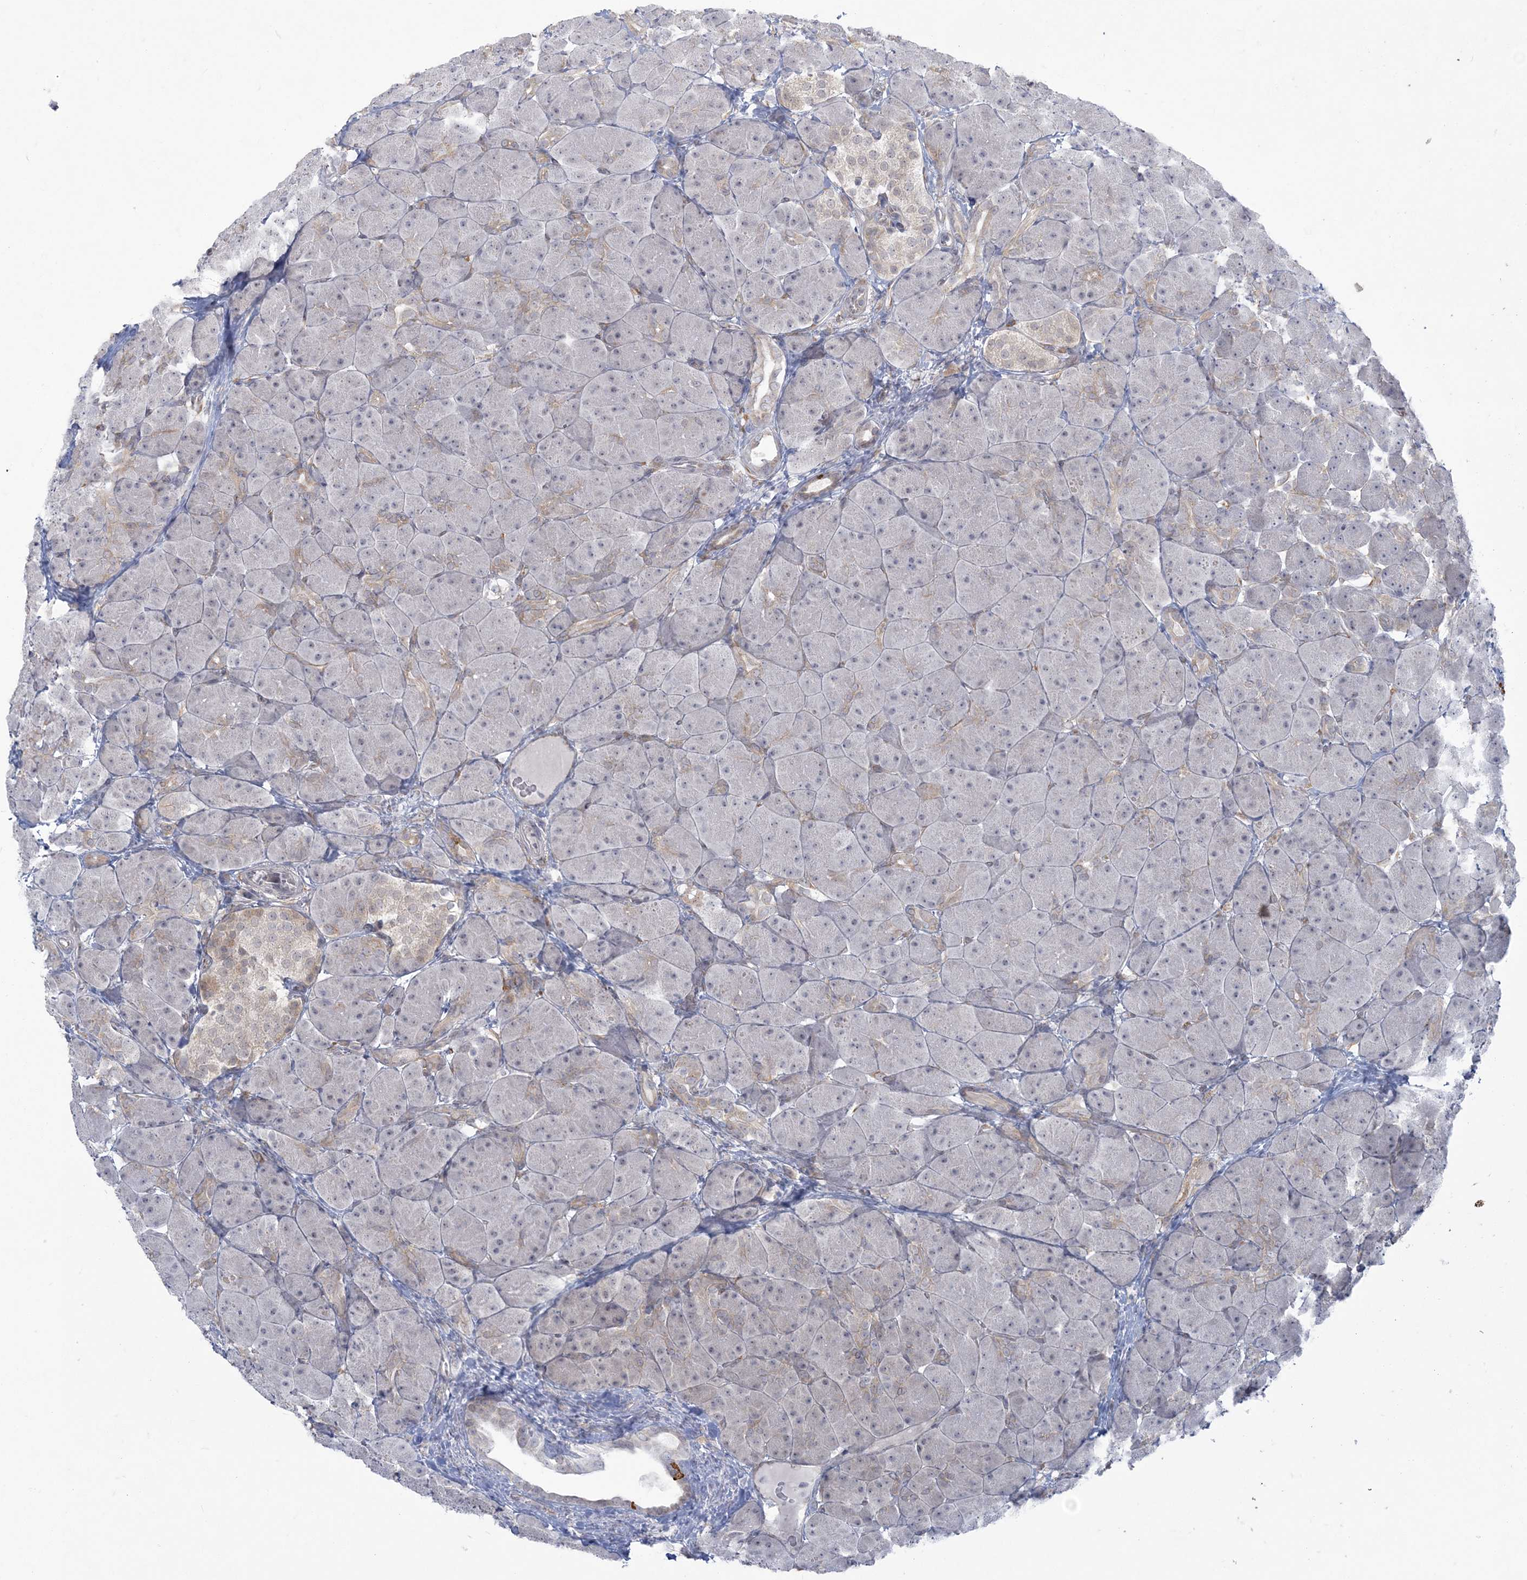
{"staining": {"intensity": "weak", "quantity": "<25%", "location": "cytoplasmic/membranous"}, "tissue": "pancreas", "cell_type": "Exocrine glandular cells", "image_type": "normal", "snomed": [{"axis": "morphology", "description": "Normal tissue, NOS"}, {"axis": "topography", "description": "Pancreas"}], "caption": "Immunohistochemistry of normal human pancreas shows no positivity in exocrine glandular cells.", "gene": "ZC3H6", "patient": {"sex": "male", "age": 66}}